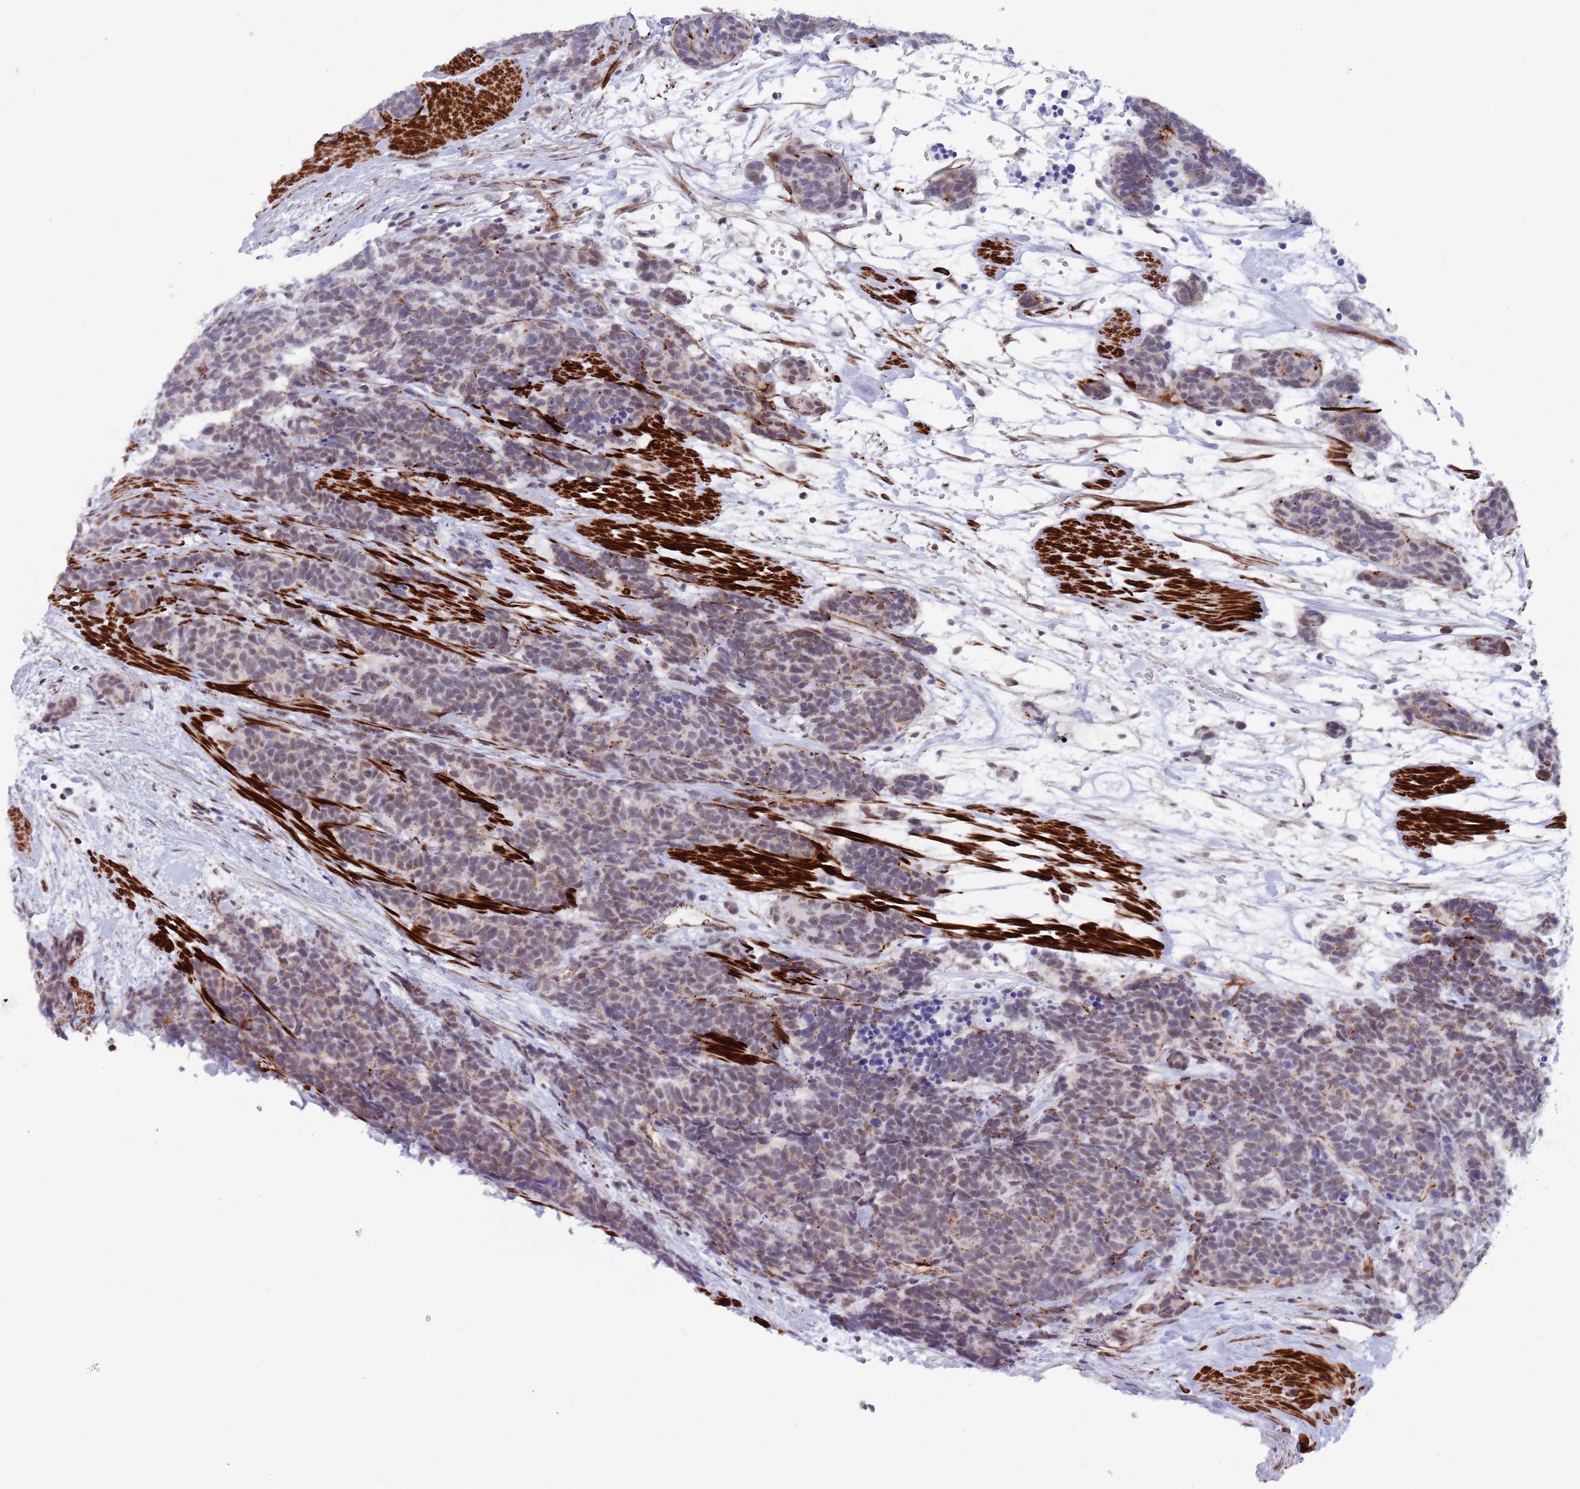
{"staining": {"intensity": "weak", "quantity": "25%-75%", "location": "cytoplasmic/membranous"}, "tissue": "carcinoid", "cell_type": "Tumor cells", "image_type": "cancer", "snomed": [{"axis": "morphology", "description": "Carcinoma, NOS"}, {"axis": "morphology", "description": "Carcinoid, malignant, NOS"}, {"axis": "topography", "description": "Prostate"}], "caption": "Carcinoma stained with DAB (3,3'-diaminobenzidine) immunohistochemistry (IHC) exhibits low levels of weak cytoplasmic/membranous positivity in about 25%-75% of tumor cells.", "gene": "OR5A2", "patient": {"sex": "male", "age": 57}}